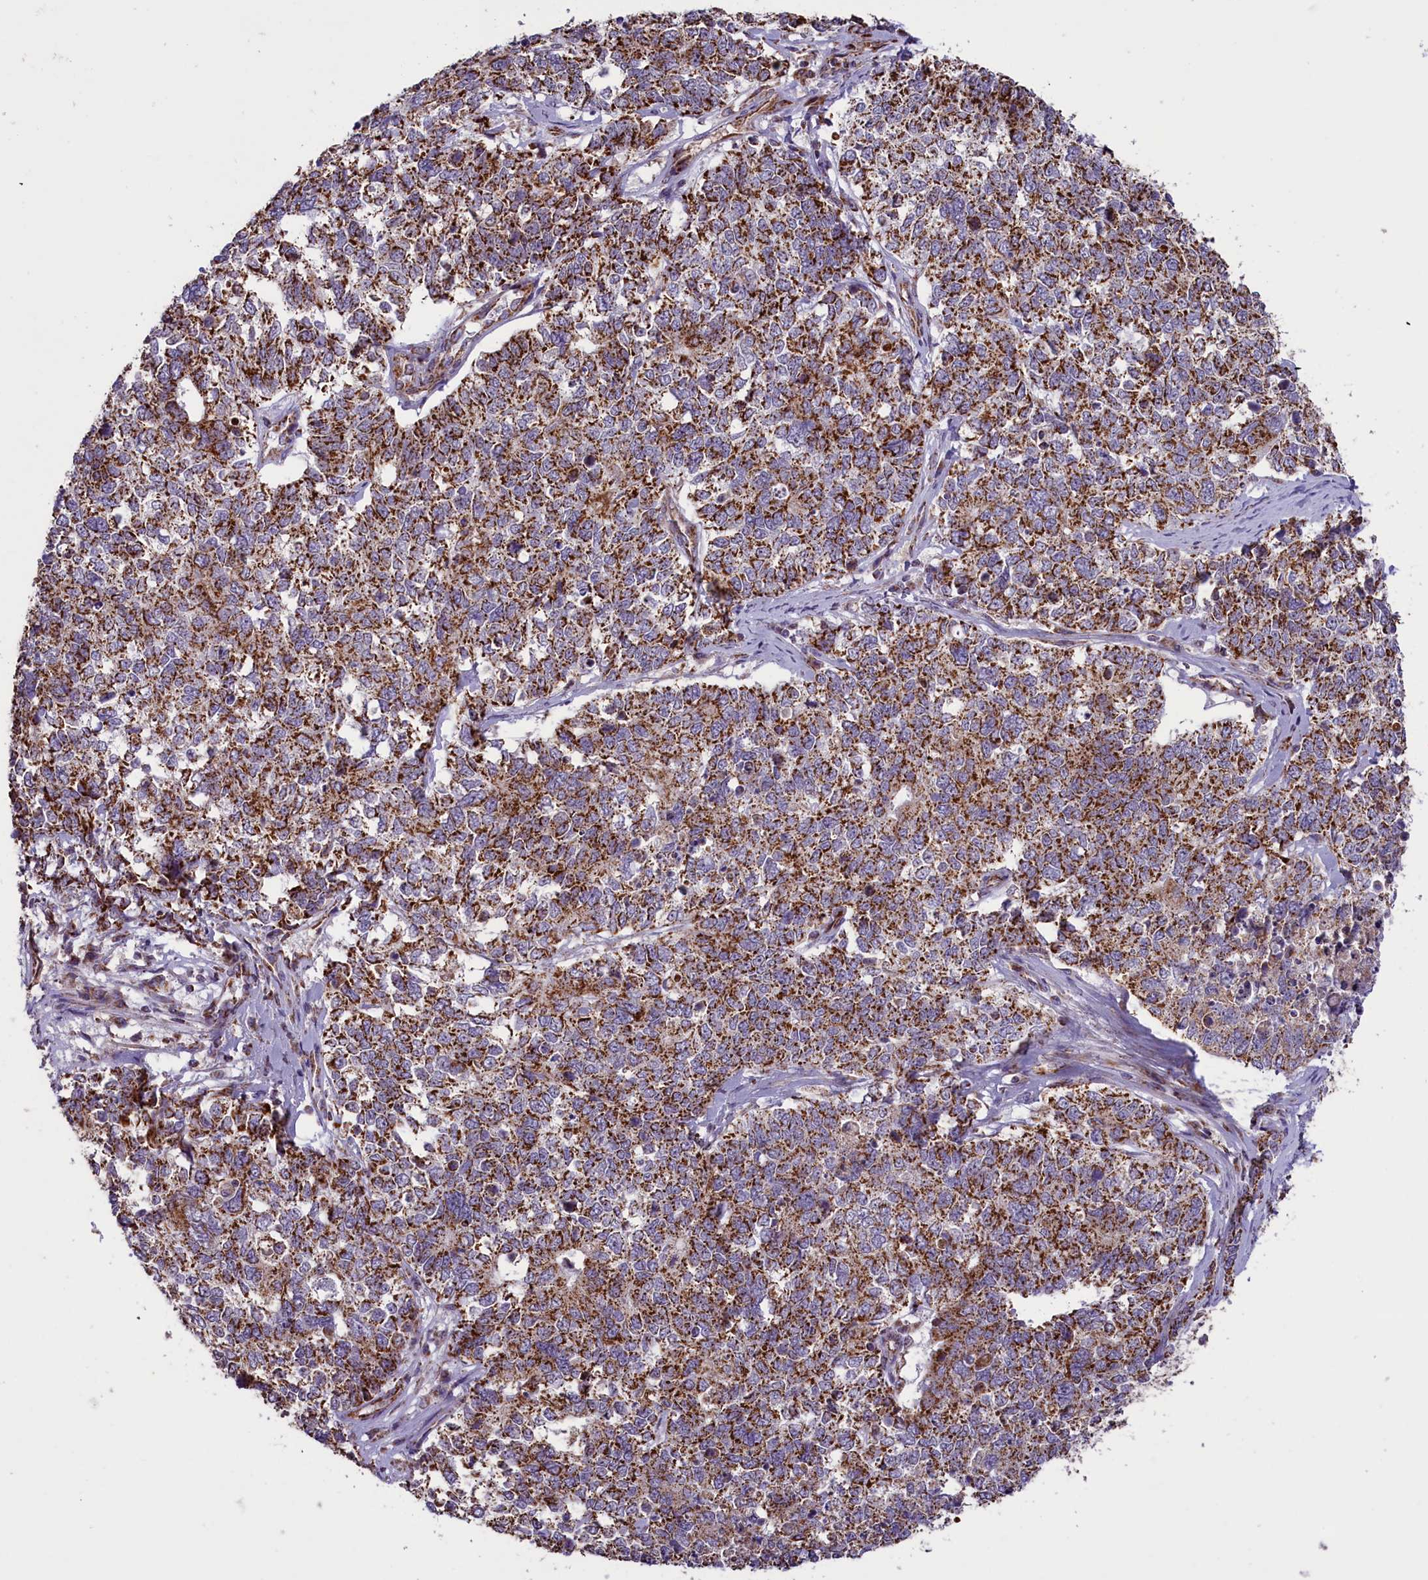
{"staining": {"intensity": "strong", "quantity": ">75%", "location": "cytoplasmic/membranous"}, "tissue": "cervical cancer", "cell_type": "Tumor cells", "image_type": "cancer", "snomed": [{"axis": "morphology", "description": "Squamous cell carcinoma, NOS"}, {"axis": "topography", "description": "Cervix"}], "caption": "Tumor cells exhibit strong cytoplasmic/membranous staining in approximately >75% of cells in squamous cell carcinoma (cervical). The protein is stained brown, and the nuclei are stained in blue (DAB IHC with brightfield microscopy, high magnification).", "gene": "GLRX5", "patient": {"sex": "female", "age": 63}}